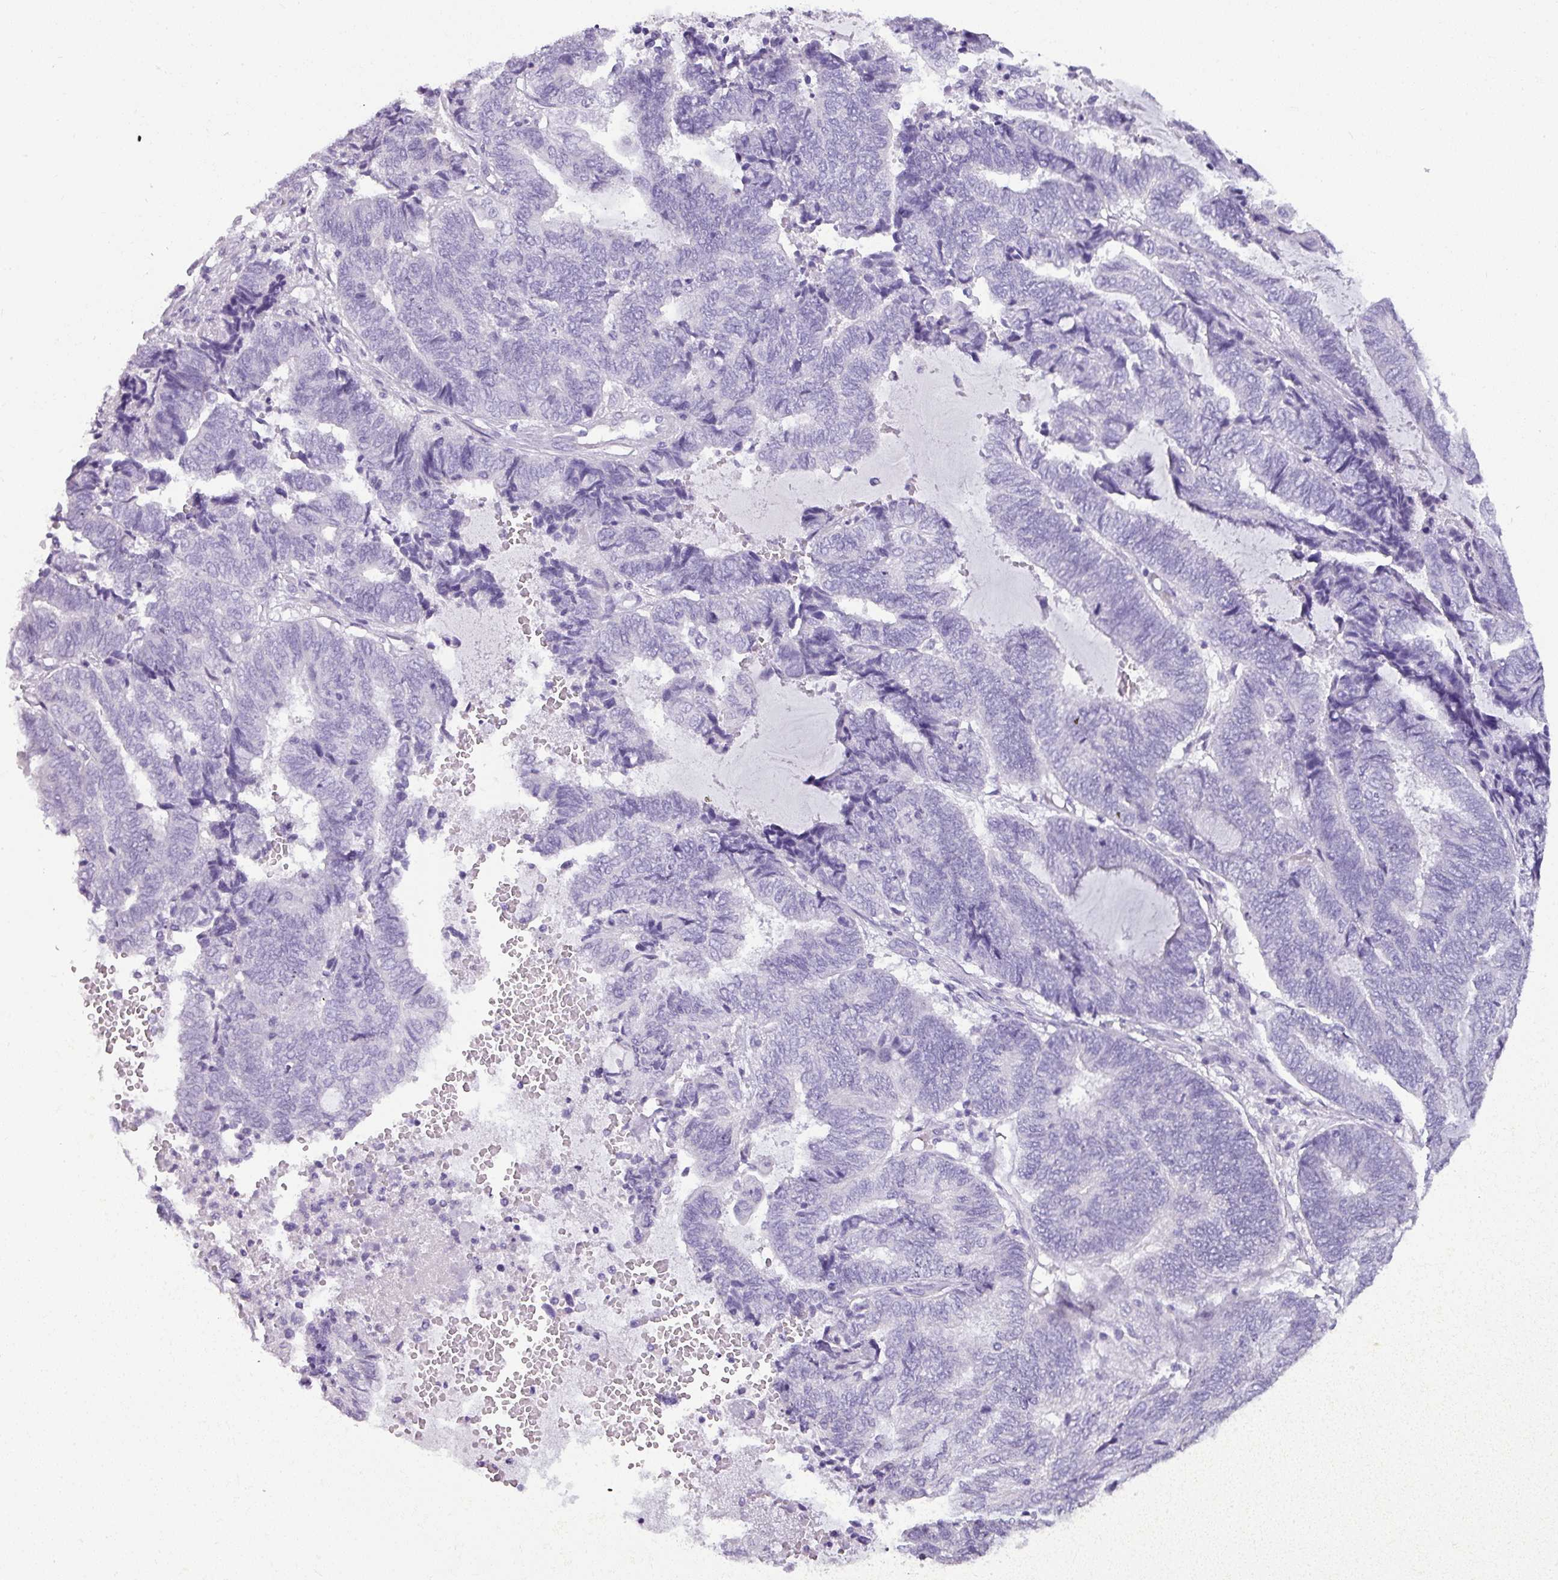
{"staining": {"intensity": "negative", "quantity": "none", "location": "none"}, "tissue": "endometrial cancer", "cell_type": "Tumor cells", "image_type": "cancer", "snomed": [{"axis": "morphology", "description": "Adenocarcinoma, NOS"}, {"axis": "topography", "description": "Uterus"}, {"axis": "topography", "description": "Endometrium"}], "caption": "This is a photomicrograph of immunohistochemistry (IHC) staining of adenocarcinoma (endometrial), which shows no positivity in tumor cells. (DAB (3,3'-diaminobenzidine) immunohistochemistry with hematoxylin counter stain).", "gene": "NAPSA", "patient": {"sex": "female", "age": 70}}